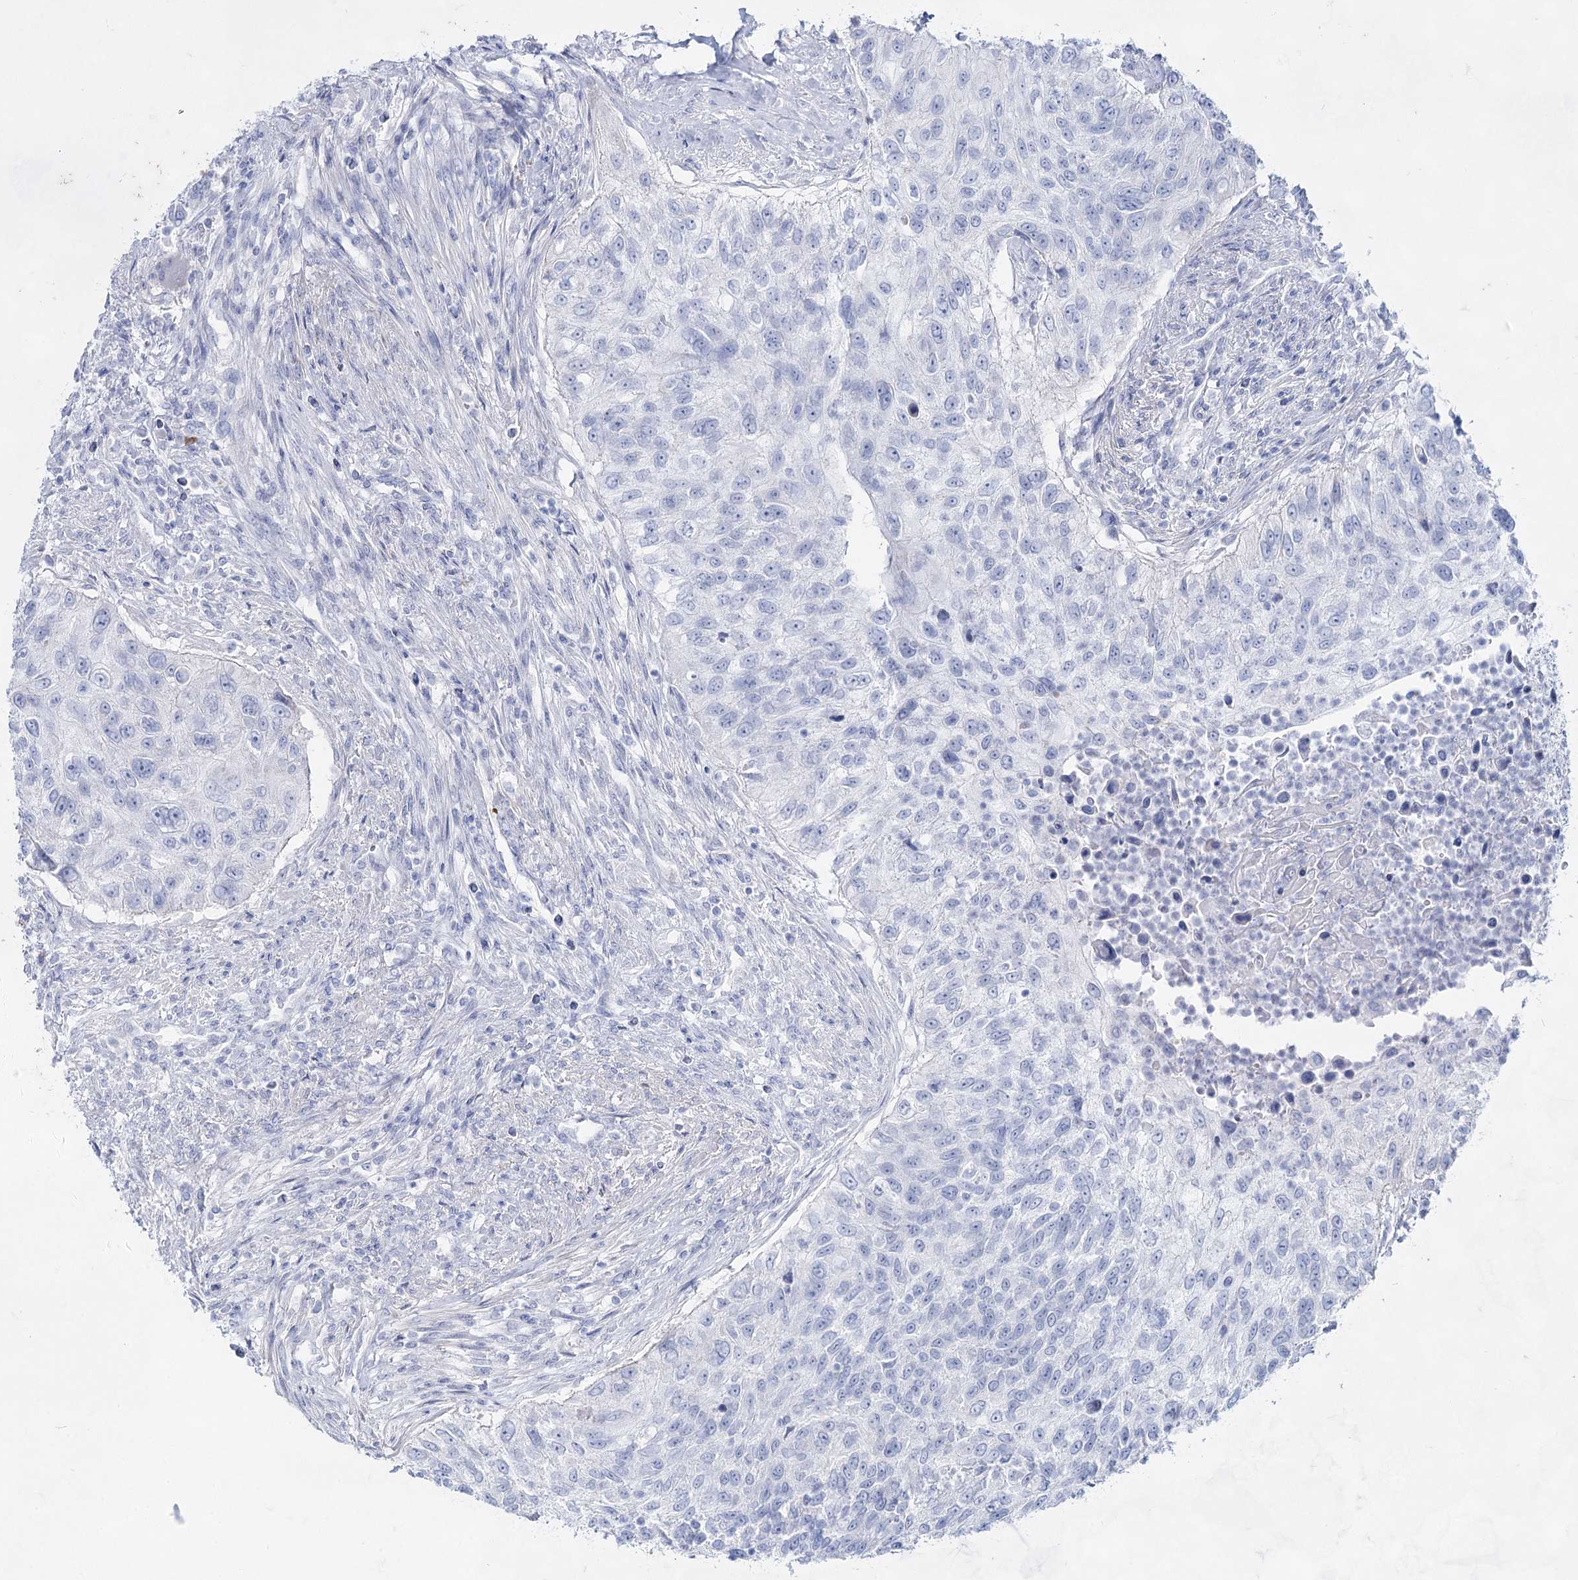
{"staining": {"intensity": "negative", "quantity": "none", "location": "none"}, "tissue": "urothelial cancer", "cell_type": "Tumor cells", "image_type": "cancer", "snomed": [{"axis": "morphology", "description": "Urothelial carcinoma, High grade"}, {"axis": "topography", "description": "Urinary bladder"}], "caption": "Tumor cells are negative for protein expression in human urothelial cancer. Nuclei are stained in blue.", "gene": "ACRV1", "patient": {"sex": "female", "age": 60}}